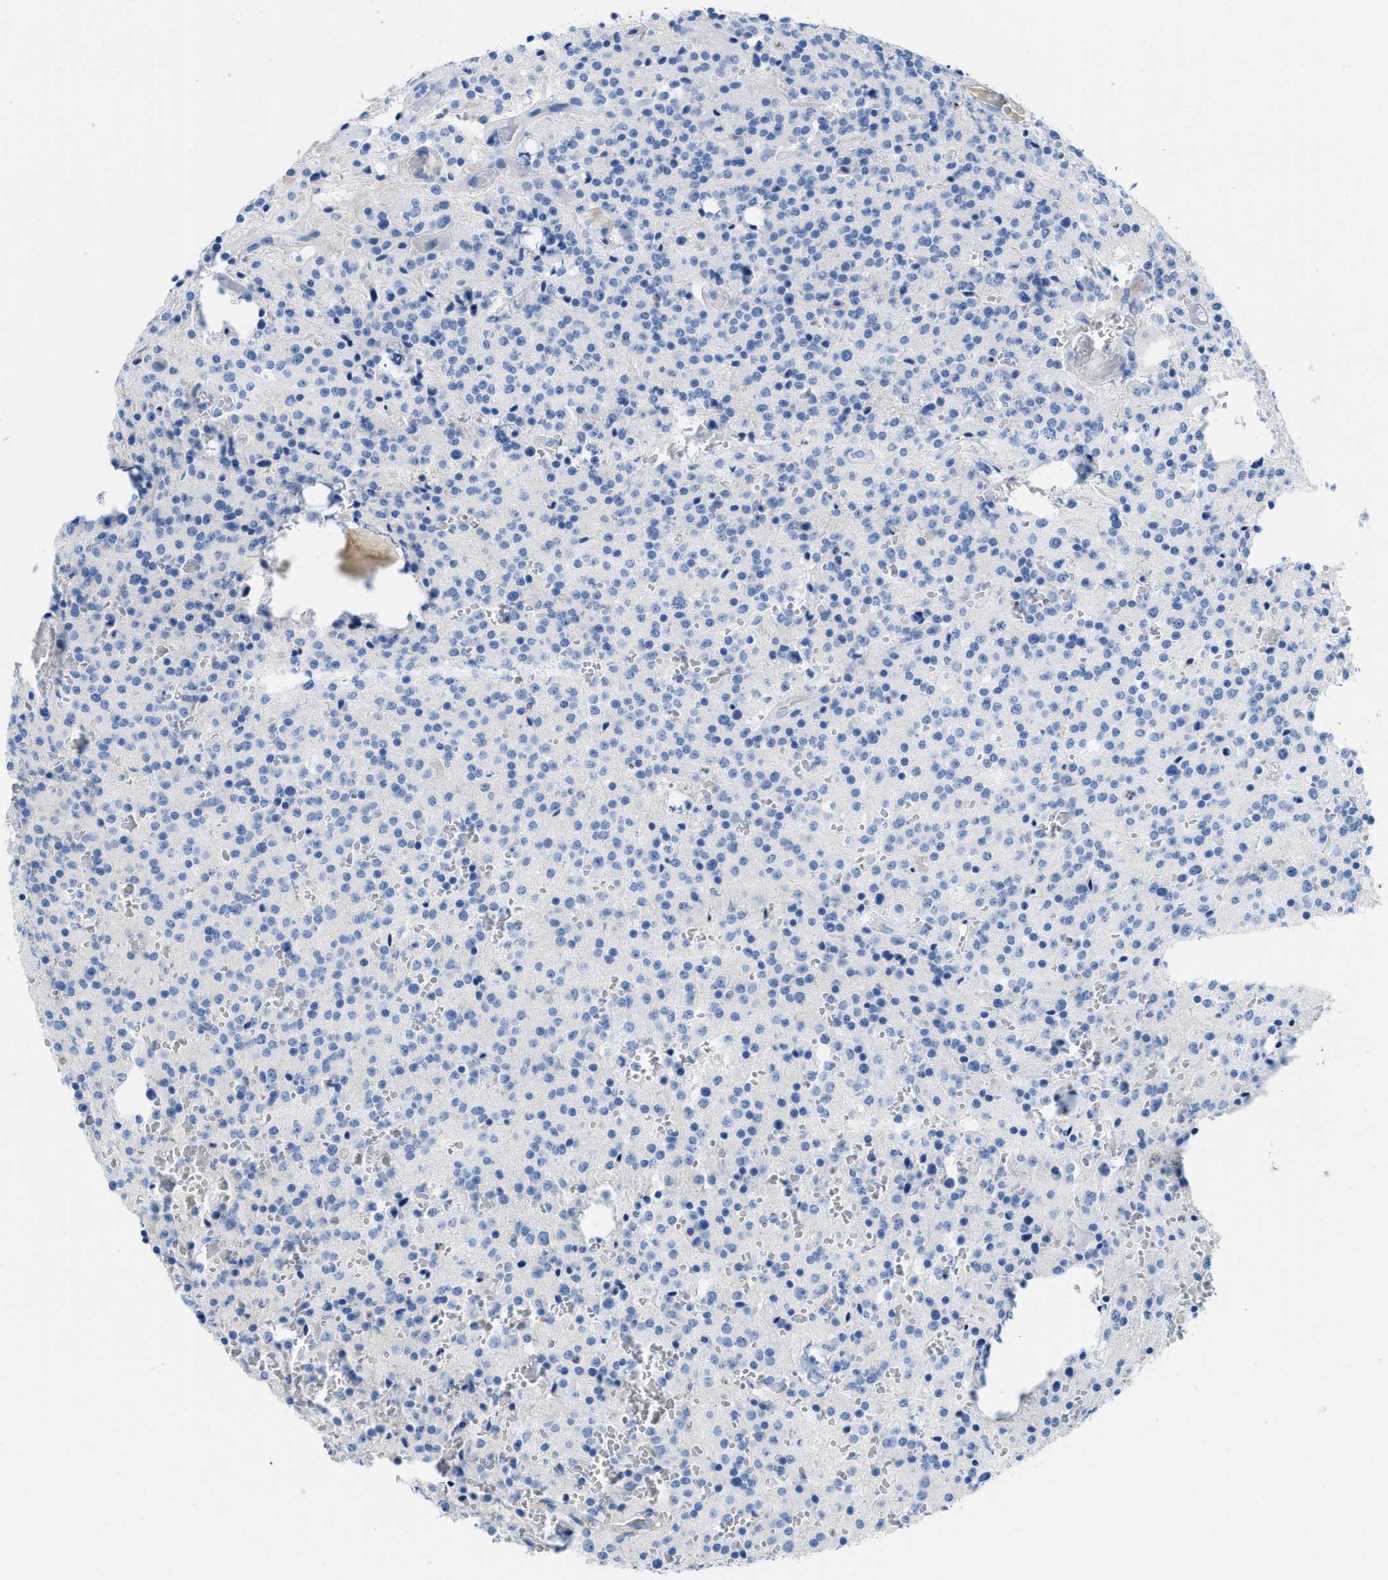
{"staining": {"intensity": "negative", "quantity": "none", "location": "none"}, "tissue": "glioma", "cell_type": "Tumor cells", "image_type": "cancer", "snomed": [{"axis": "morphology", "description": "Glioma, malignant, Low grade"}, {"axis": "topography", "description": "Brain"}], "caption": "Malignant glioma (low-grade) was stained to show a protein in brown. There is no significant staining in tumor cells. The staining is performed using DAB brown chromogen with nuclei counter-stained in using hematoxylin.", "gene": "COL3A1", "patient": {"sex": "male", "age": 58}}